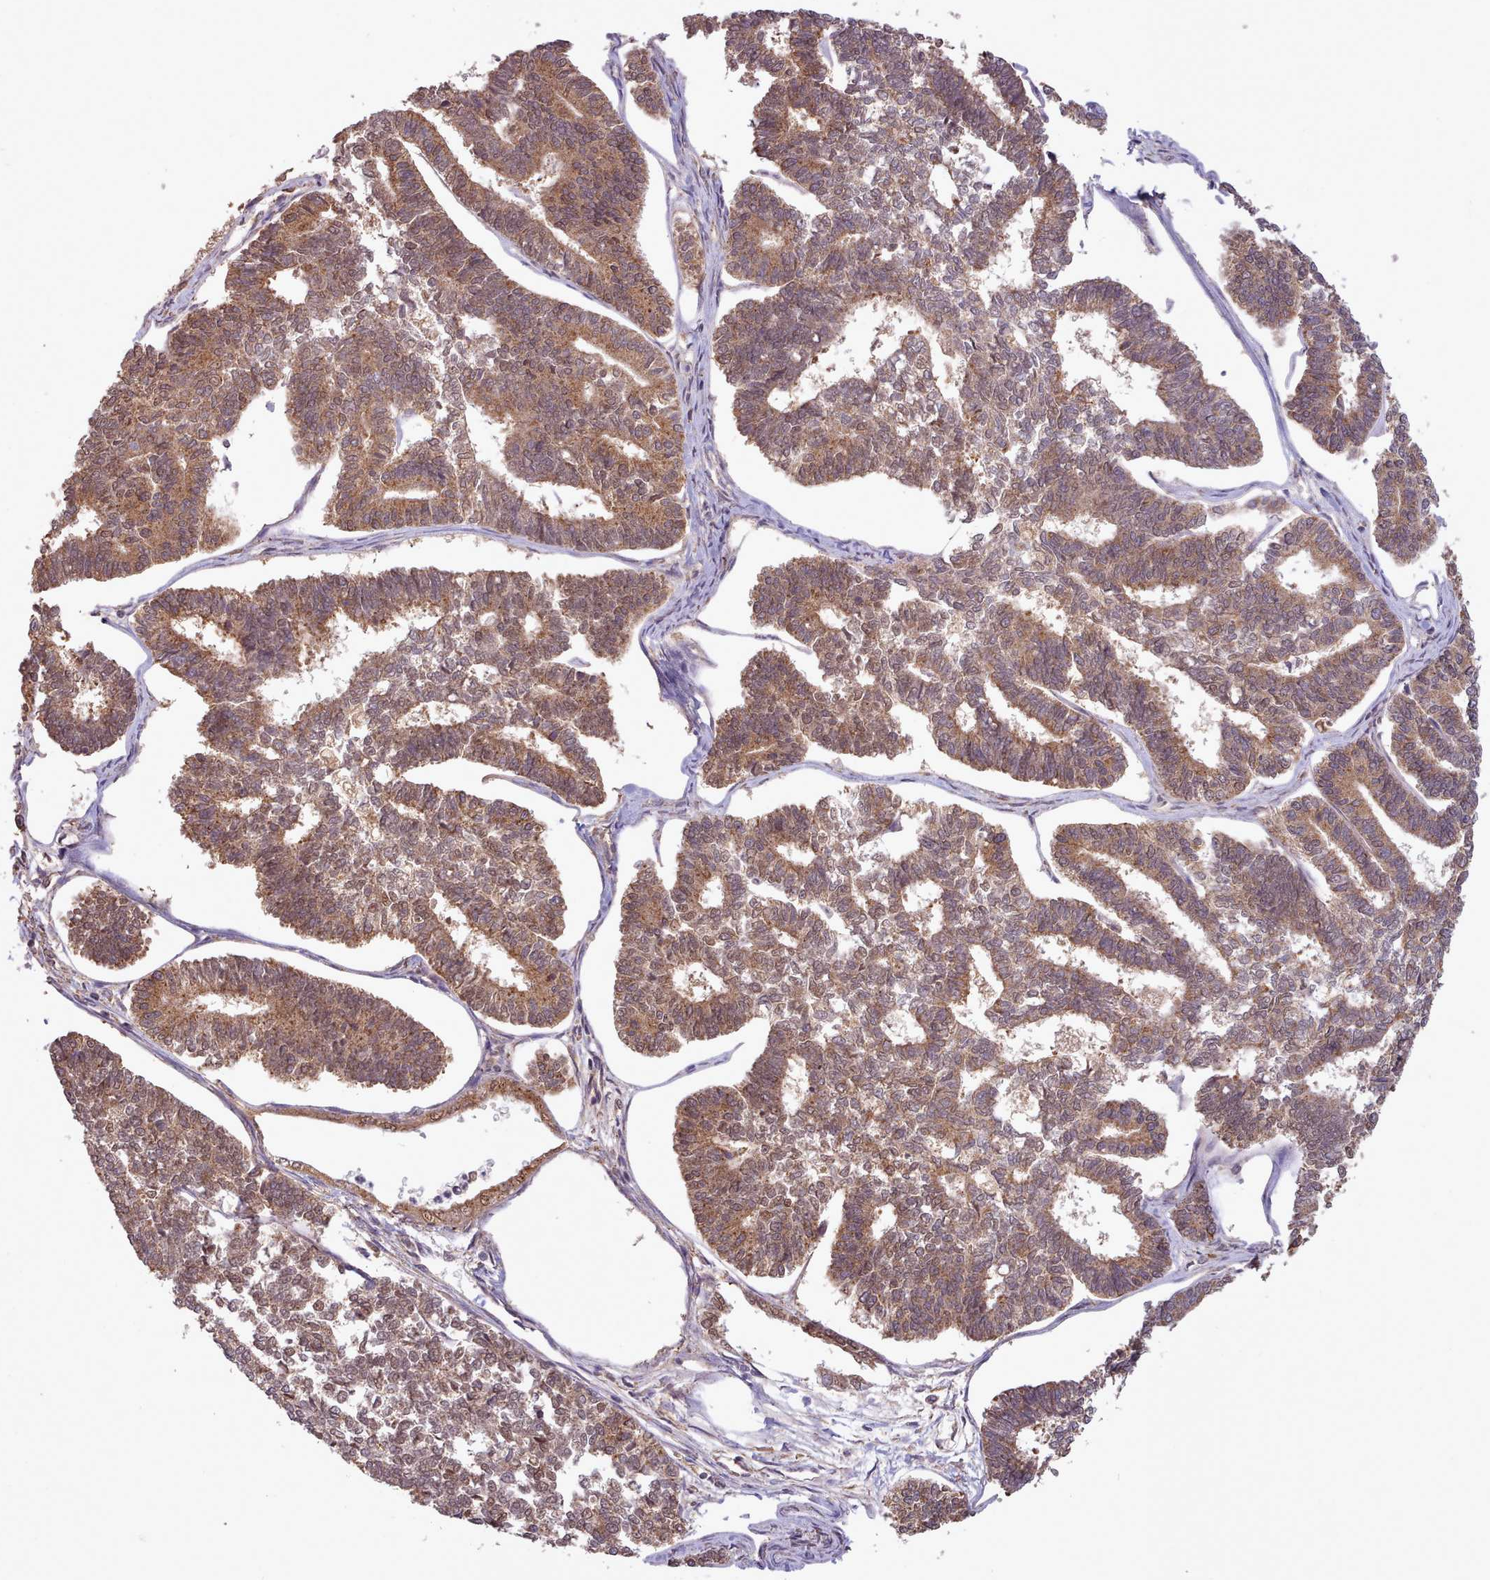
{"staining": {"intensity": "moderate", "quantity": ">75%", "location": "cytoplasmic/membranous"}, "tissue": "endometrial cancer", "cell_type": "Tumor cells", "image_type": "cancer", "snomed": [{"axis": "morphology", "description": "Adenocarcinoma, NOS"}, {"axis": "topography", "description": "Endometrium"}], "caption": "About >75% of tumor cells in human endometrial cancer display moderate cytoplasmic/membranous protein staining as visualized by brown immunohistochemical staining.", "gene": "PIP4P1", "patient": {"sex": "female", "age": 70}}